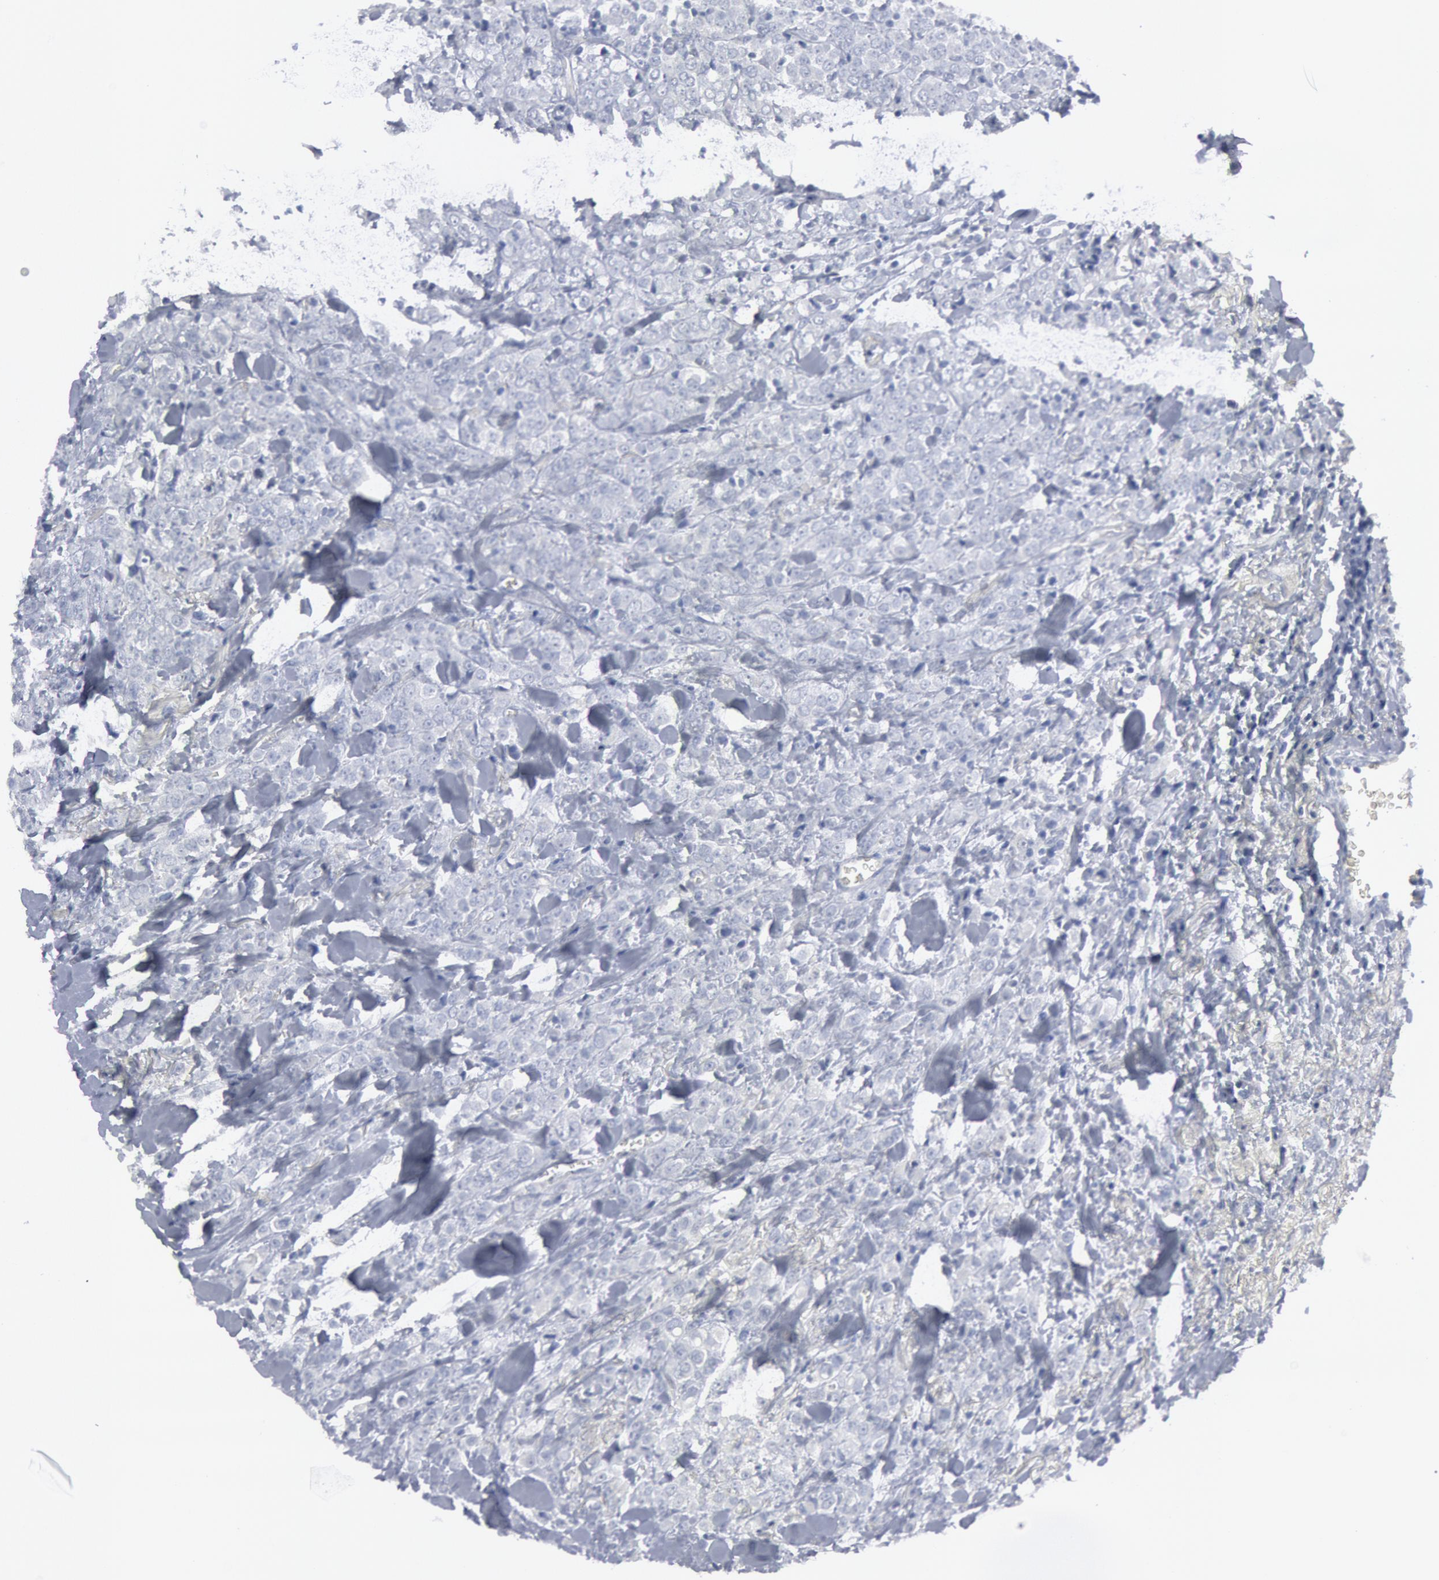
{"staining": {"intensity": "negative", "quantity": "none", "location": "none"}, "tissue": "breast cancer", "cell_type": "Tumor cells", "image_type": "cancer", "snomed": [{"axis": "morphology", "description": "Lobular carcinoma"}, {"axis": "topography", "description": "Breast"}], "caption": "The micrograph demonstrates no significant expression in tumor cells of breast cancer.", "gene": "DMC1", "patient": {"sex": "female", "age": 57}}